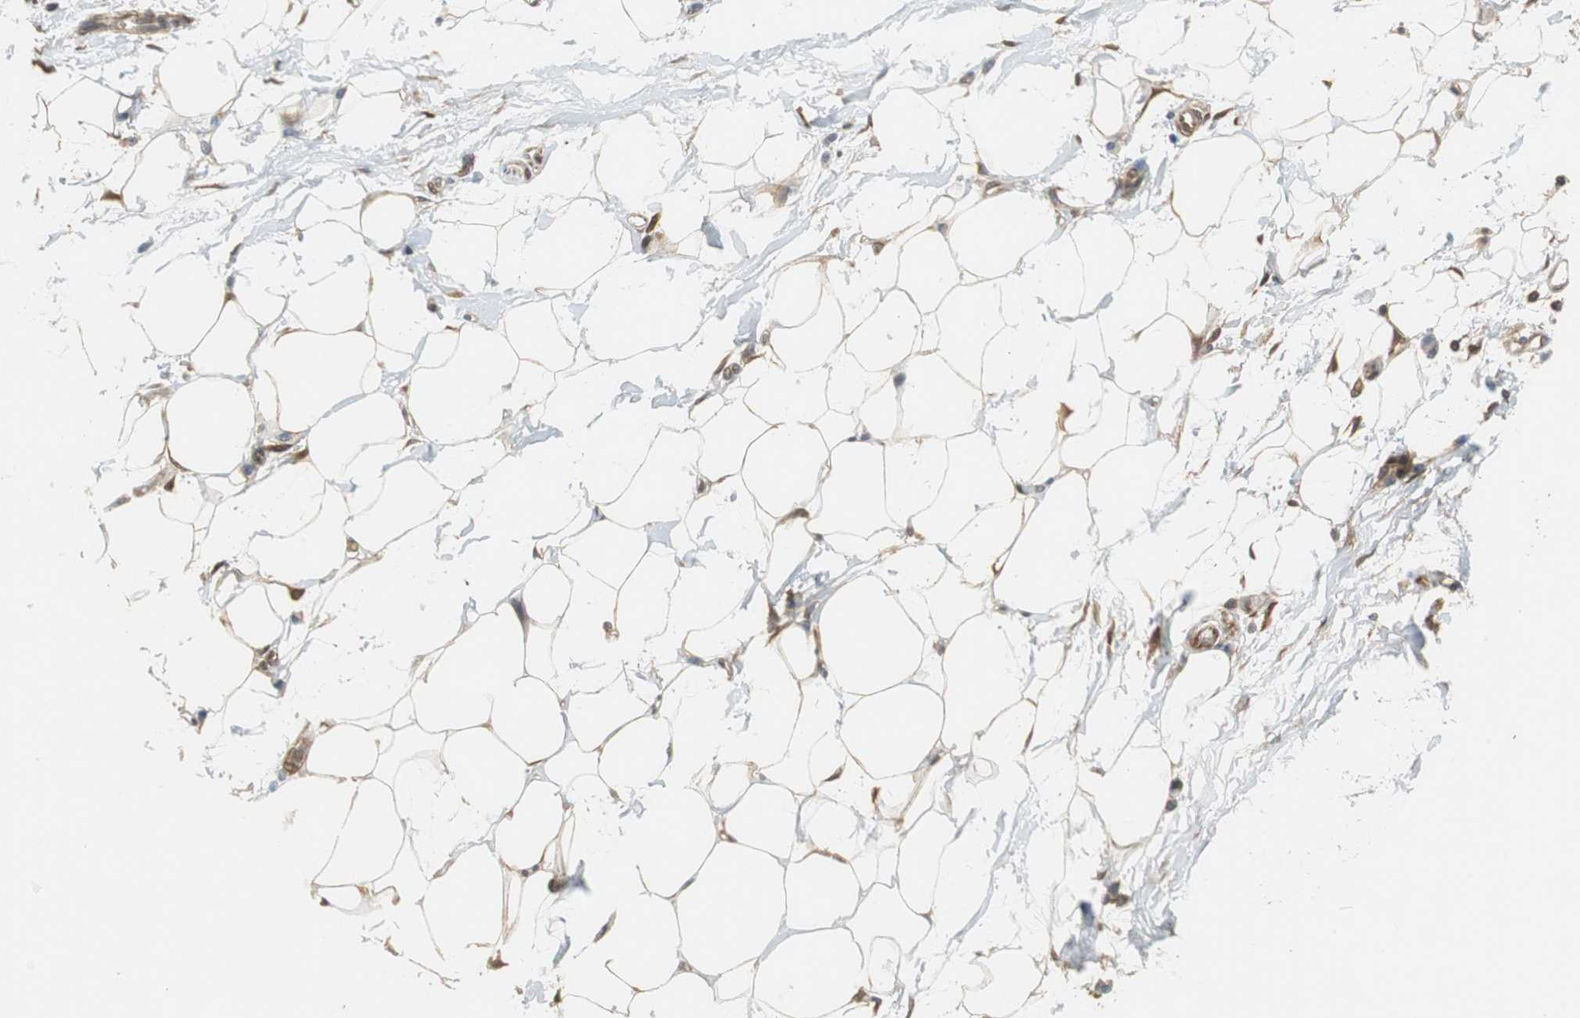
{"staining": {"intensity": "weak", "quantity": ">75%", "location": "cytoplasmic/membranous,nuclear"}, "tissue": "adipose tissue", "cell_type": "Adipocytes", "image_type": "normal", "snomed": [{"axis": "morphology", "description": "Normal tissue, NOS"}, {"axis": "morphology", "description": "Urothelial carcinoma, High grade"}, {"axis": "topography", "description": "Vascular tissue"}, {"axis": "topography", "description": "Urinary bladder"}], "caption": "This image demonstrates unremarkable adipose tissue stained with IHC to label a protein in brown. The cytoplasmic/membranous,nuclear of adipocytes show weak positivity for the protein. Nuclei are counter-stained blue.", "gene": "UBQLN2", "patient": {"sex": "female", "age": 56}}